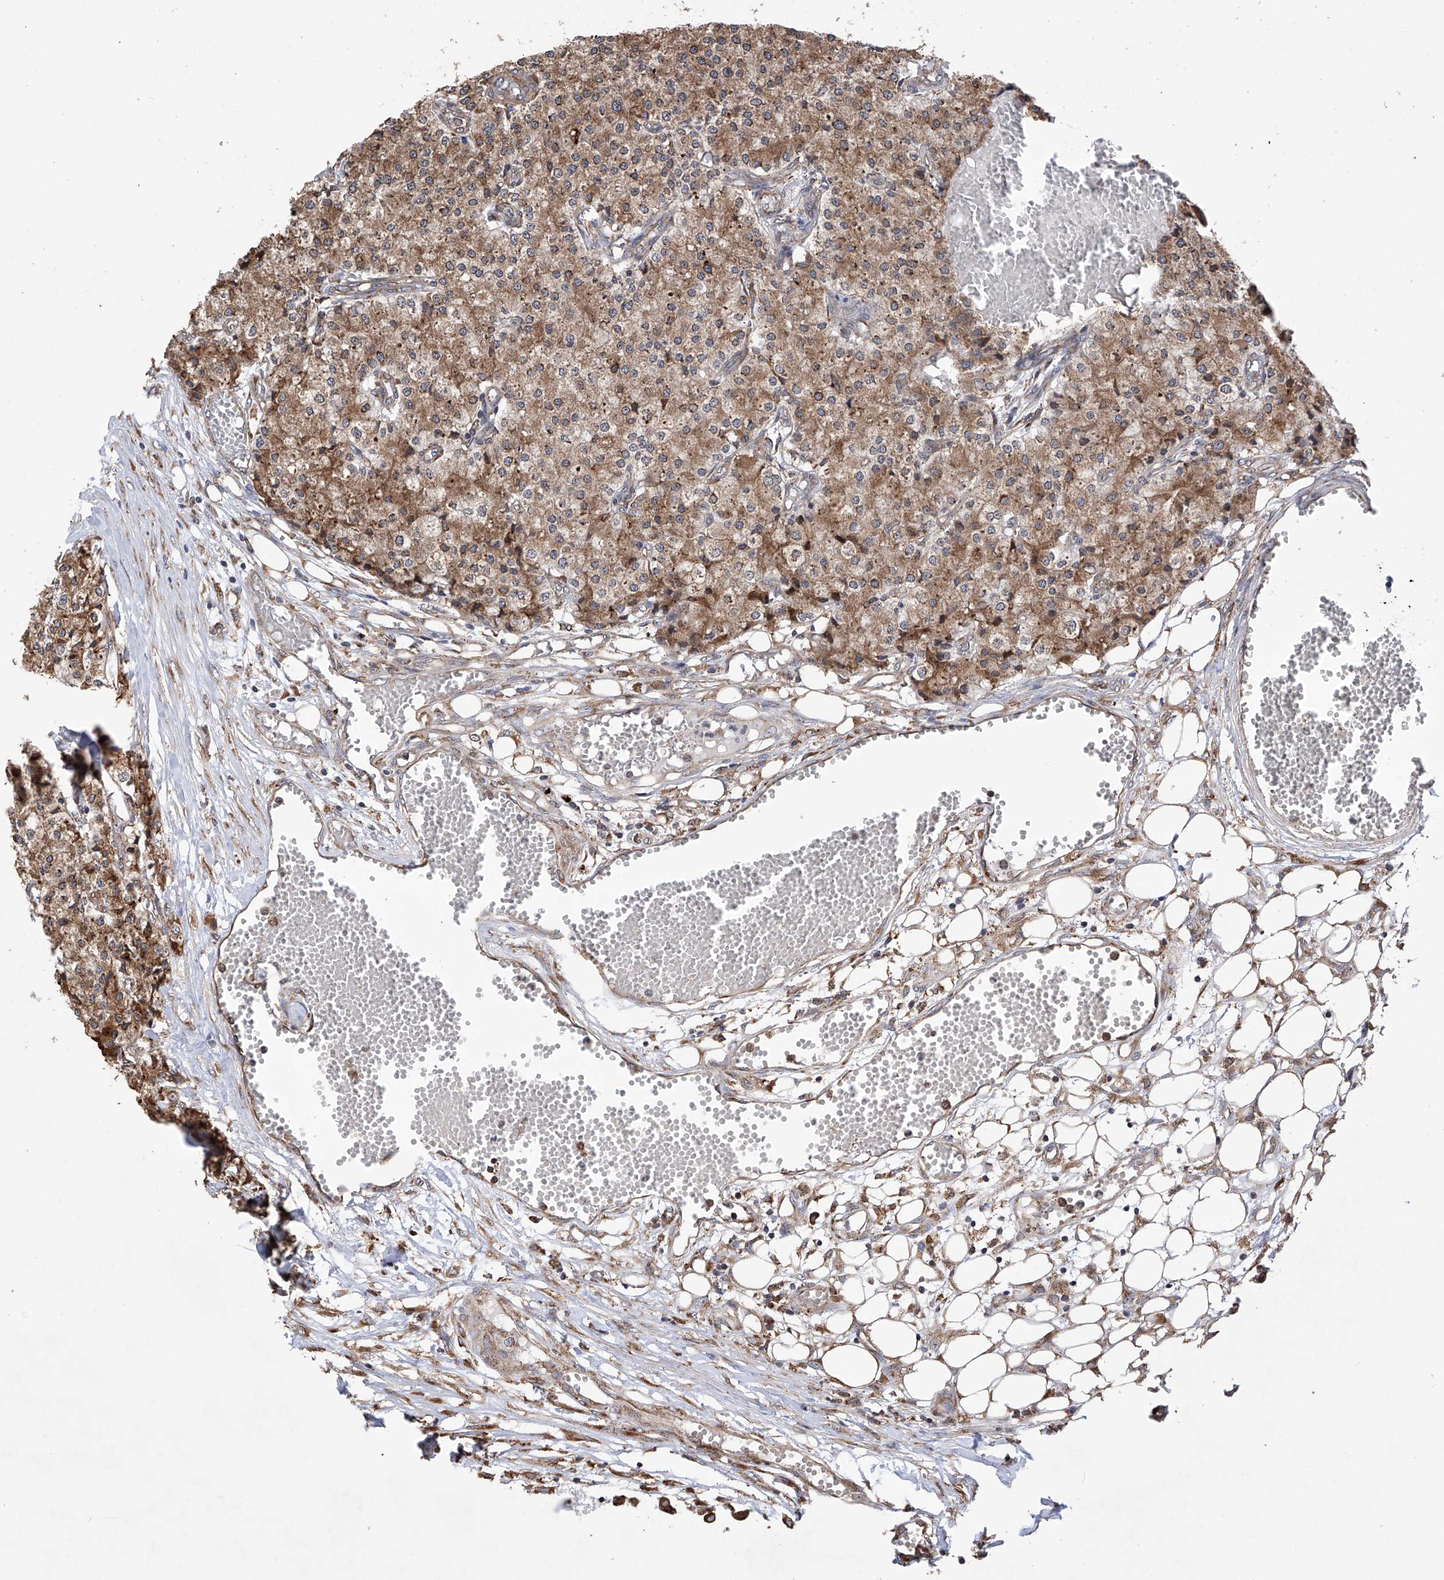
{"staining": {"intensity": "moderate", "quantity": ">75%", "location": "cytoplasmic/membranous"}, "tissue": "carcinoid", "cell_type": "Tumor cells", "image_type": "cancer", "snomed": [{"axis": "morphology", "description": "Carcinoid, malignant, NOS"}, {"axis": "topography", "description": "Colon"}], "caption": "Moderate cytoplasmic/membranous protein positivity is present in about >75% of tumor cells in carcinoid. The protein is stained brown, and the nuclei are stained in blue (DAB (3,3'-diaminobenzidine) IHC with brightfield microscopy, high magnification).", "gene": "DNAH8", "patient": {"sex": "female", "age": 52}}